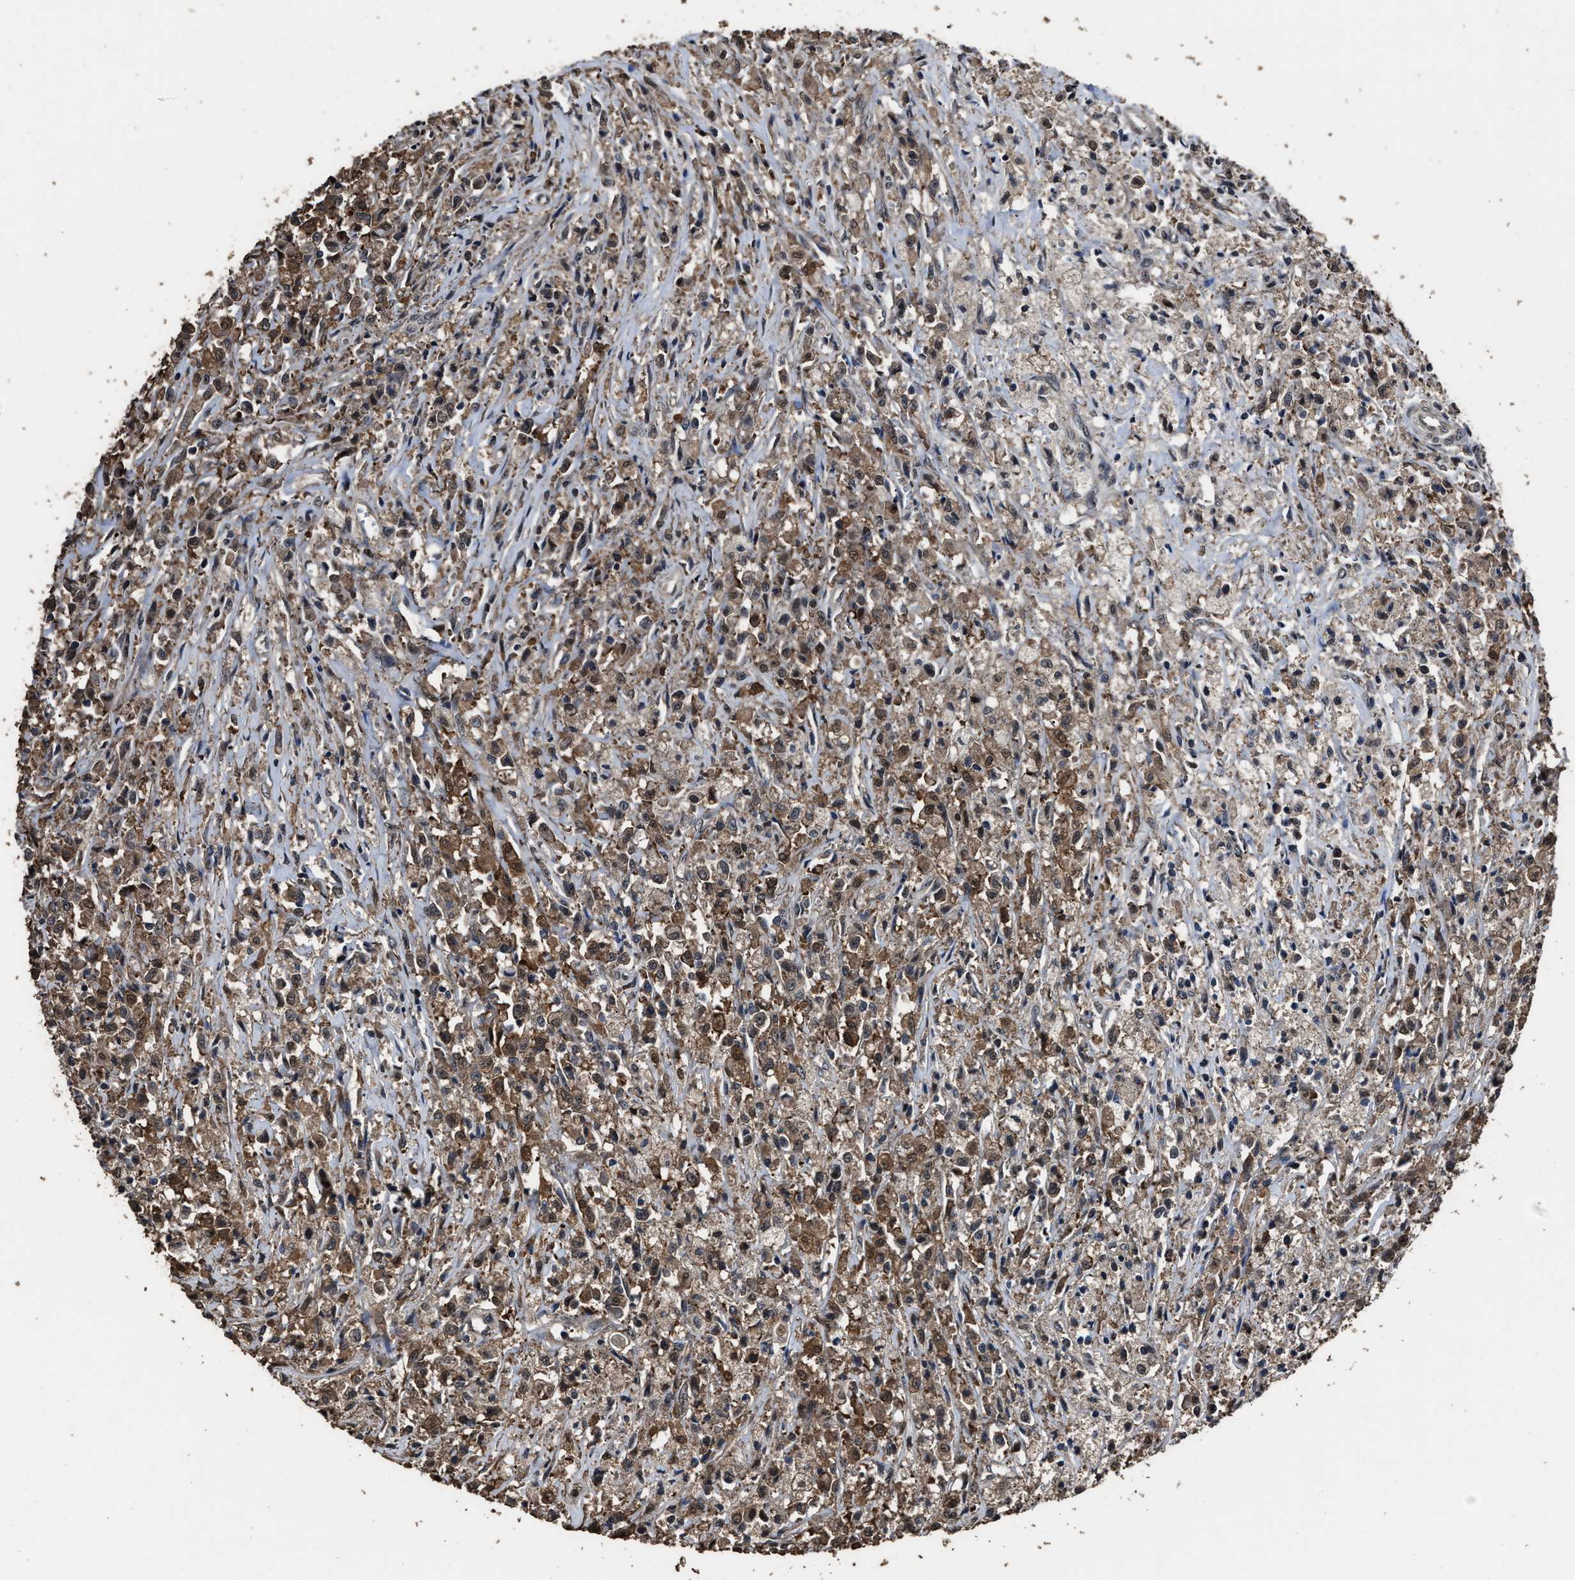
{"staining": {"intensity": "moderate", "quantity": ">75%", "location": "cytoplasmic/membranous"}, "tissue": "testis cancer", "cell_type": "Tumor cells", "image_type": "cancer", "snomed": [{"axis": "morphology", "description": "Carcinoma, Embryonal, NOS"}, {"axis": "topography", "description": "Testis"}], "caption": "A brown stain labels moderate cytoplasmic/membranous expression of a protein in human testis cancer (embryonal carcinoma) tumor cells.", "gene": "RSBN1L", "patient": {"sex": "male", "age": 2}}